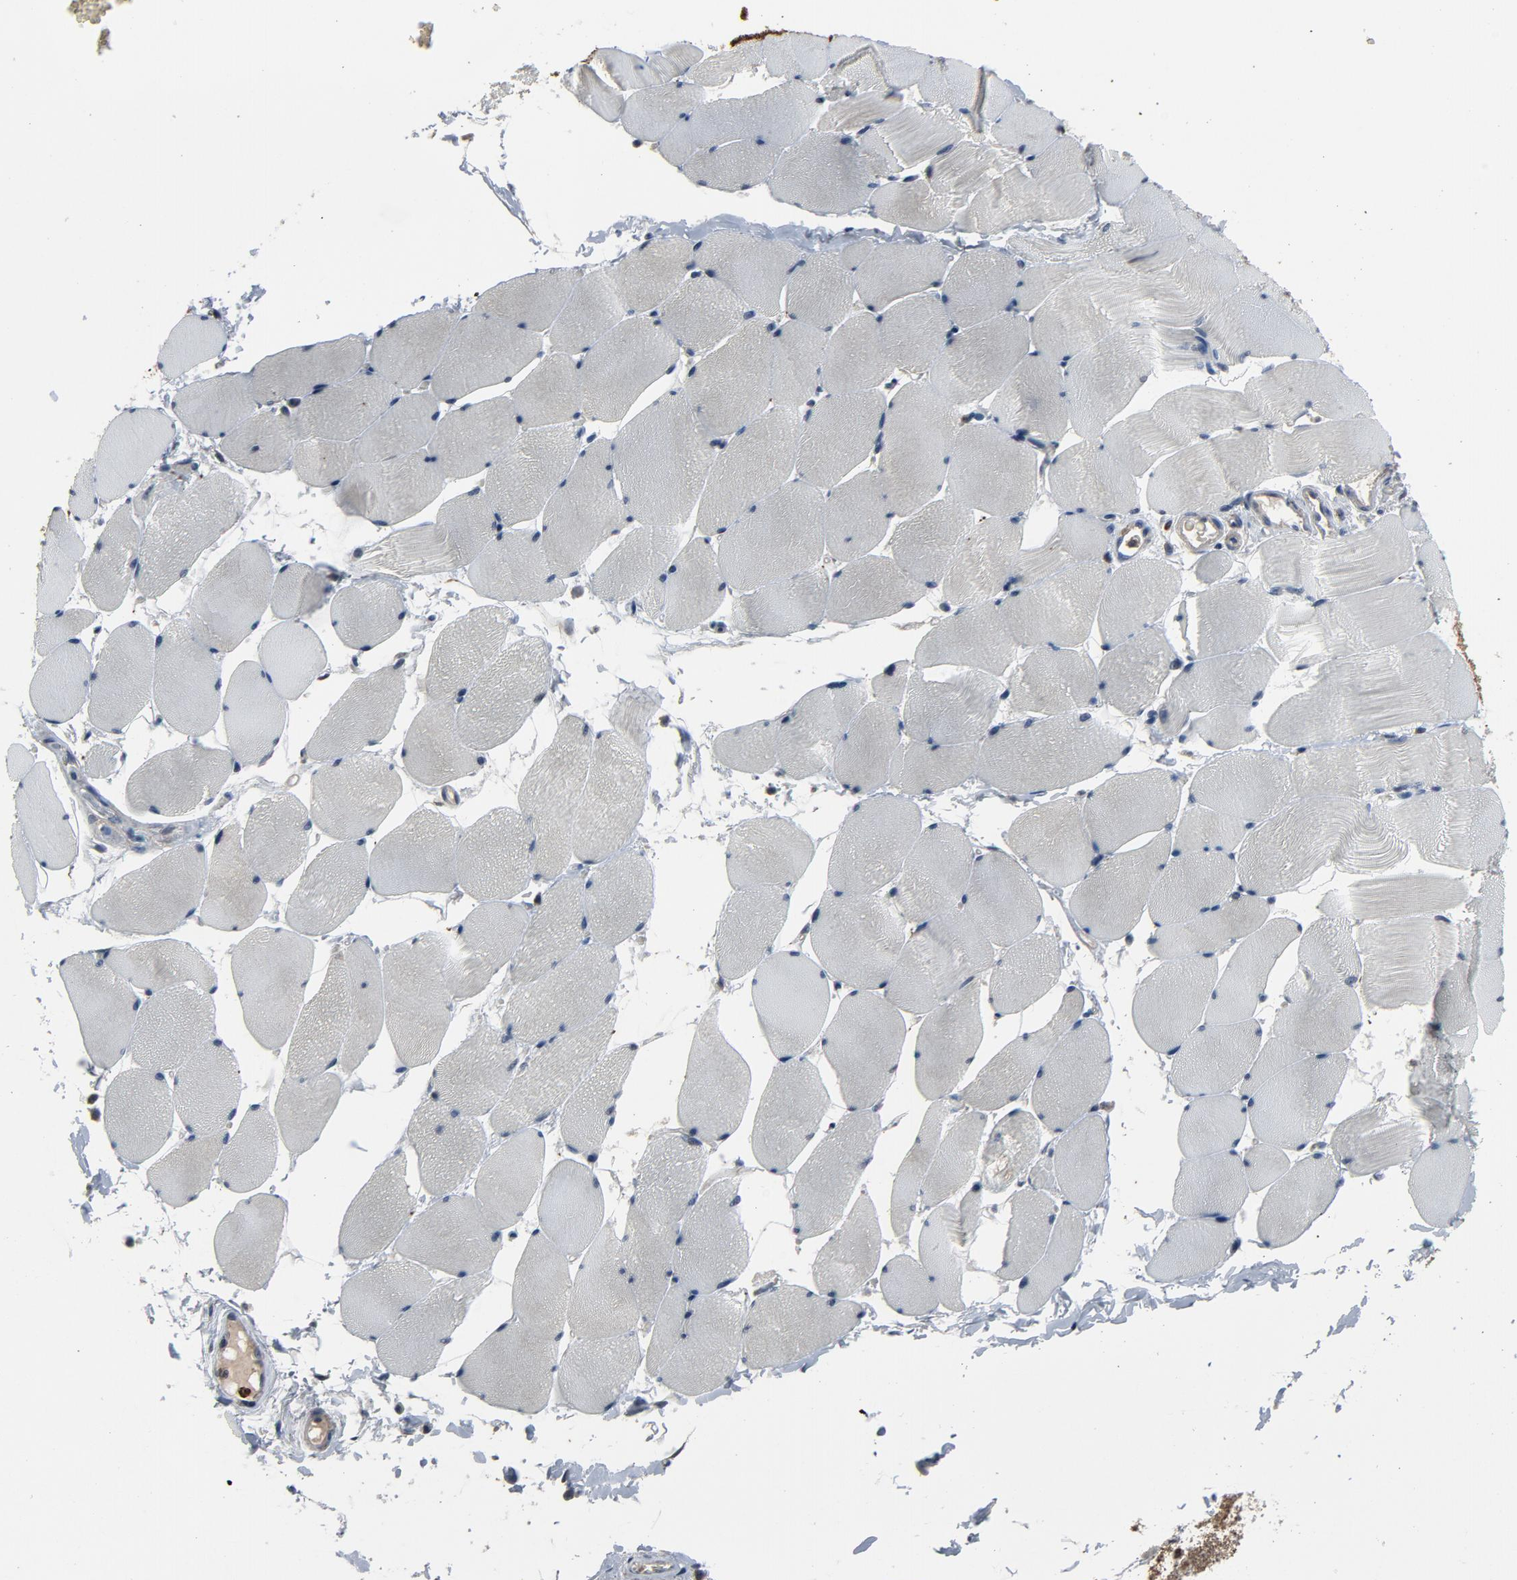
{"staining": {"intensity": "negative", "quantity": "none", "location": "none"}, "tissue": "skeletal muscle", "cell_type": "Myocytes", "image_type": "normal", "snomed": [{"axis": "morphology", "description": "Normal tissue, NOS"}, {"axis": "topography", "description": "Skeletal muscle"}], "caption": "Histopathology image shows no significant protein positivity in myocytes of normal skeletal muscle. (Brightfield microscopy of DAB (3,3'-diaminobenzidine) immunohistochemistry at high magnification).", "gene": "PDZD4", "patient": {"sex": "male", "age": 62}}